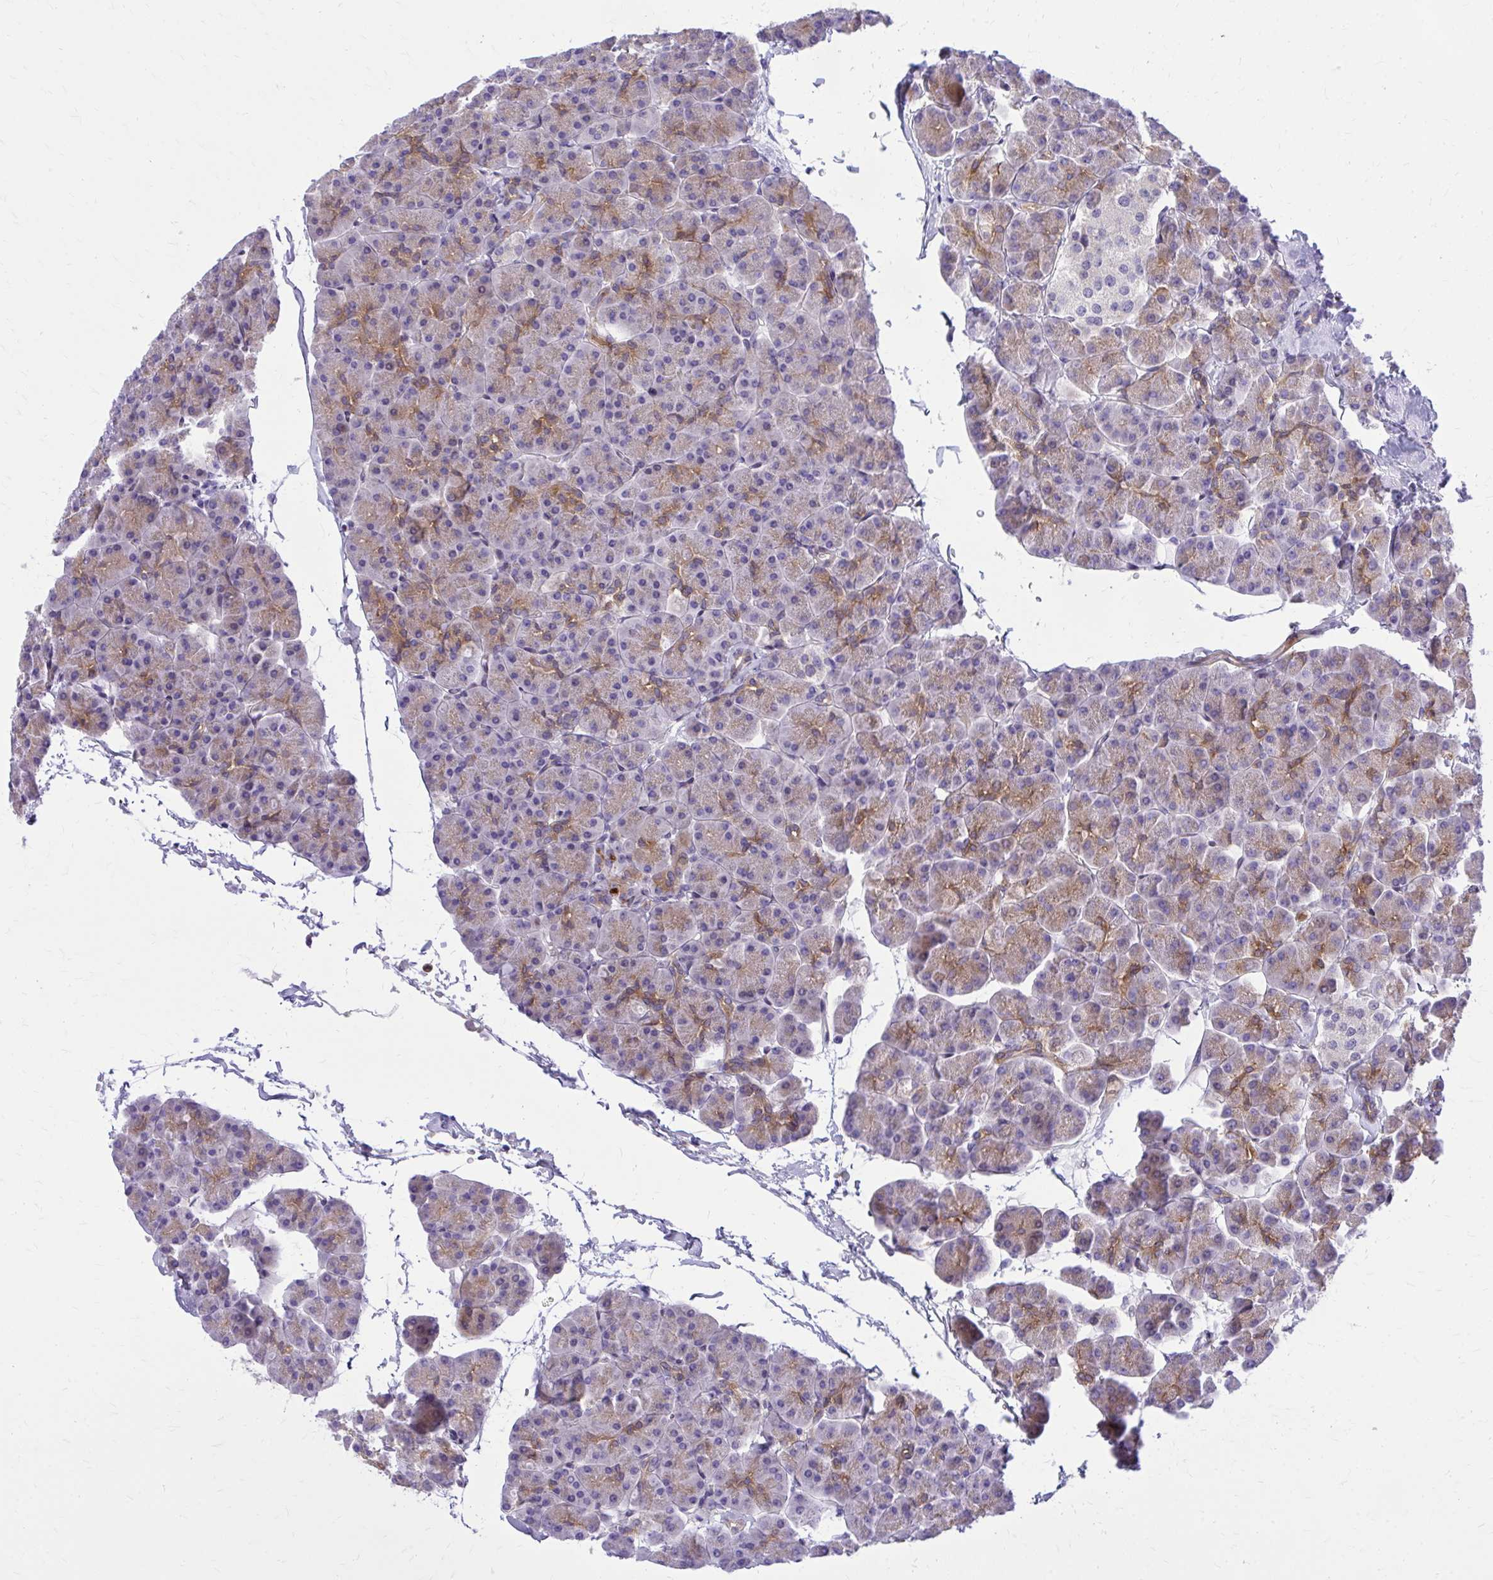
{"staining": {"intensity": "strong", "quantity": "<25%", "location": "cytoplasmic/membranous"}, "tissue": "pancreas", "cell_type": "Exocrine glandular cells", "image_type": "normal", "snomed": [{"axis": "morphology", "description": "Normal tissue, NOS"}, {"axis": "topography", "description": "Pancreas"}, {"axis": "topography", "description": "Peripheral nerve tissue"}], "caption": "This histopathology image reveals immunohistochemistry (IHC) staining of normal human pancreas, with medium strong cytoplasmic/membranous staining in about <25% of exocrine glandular cells.", "gene": "ADAMTSL1", "patient": {"sex": "male", "age": 54}}